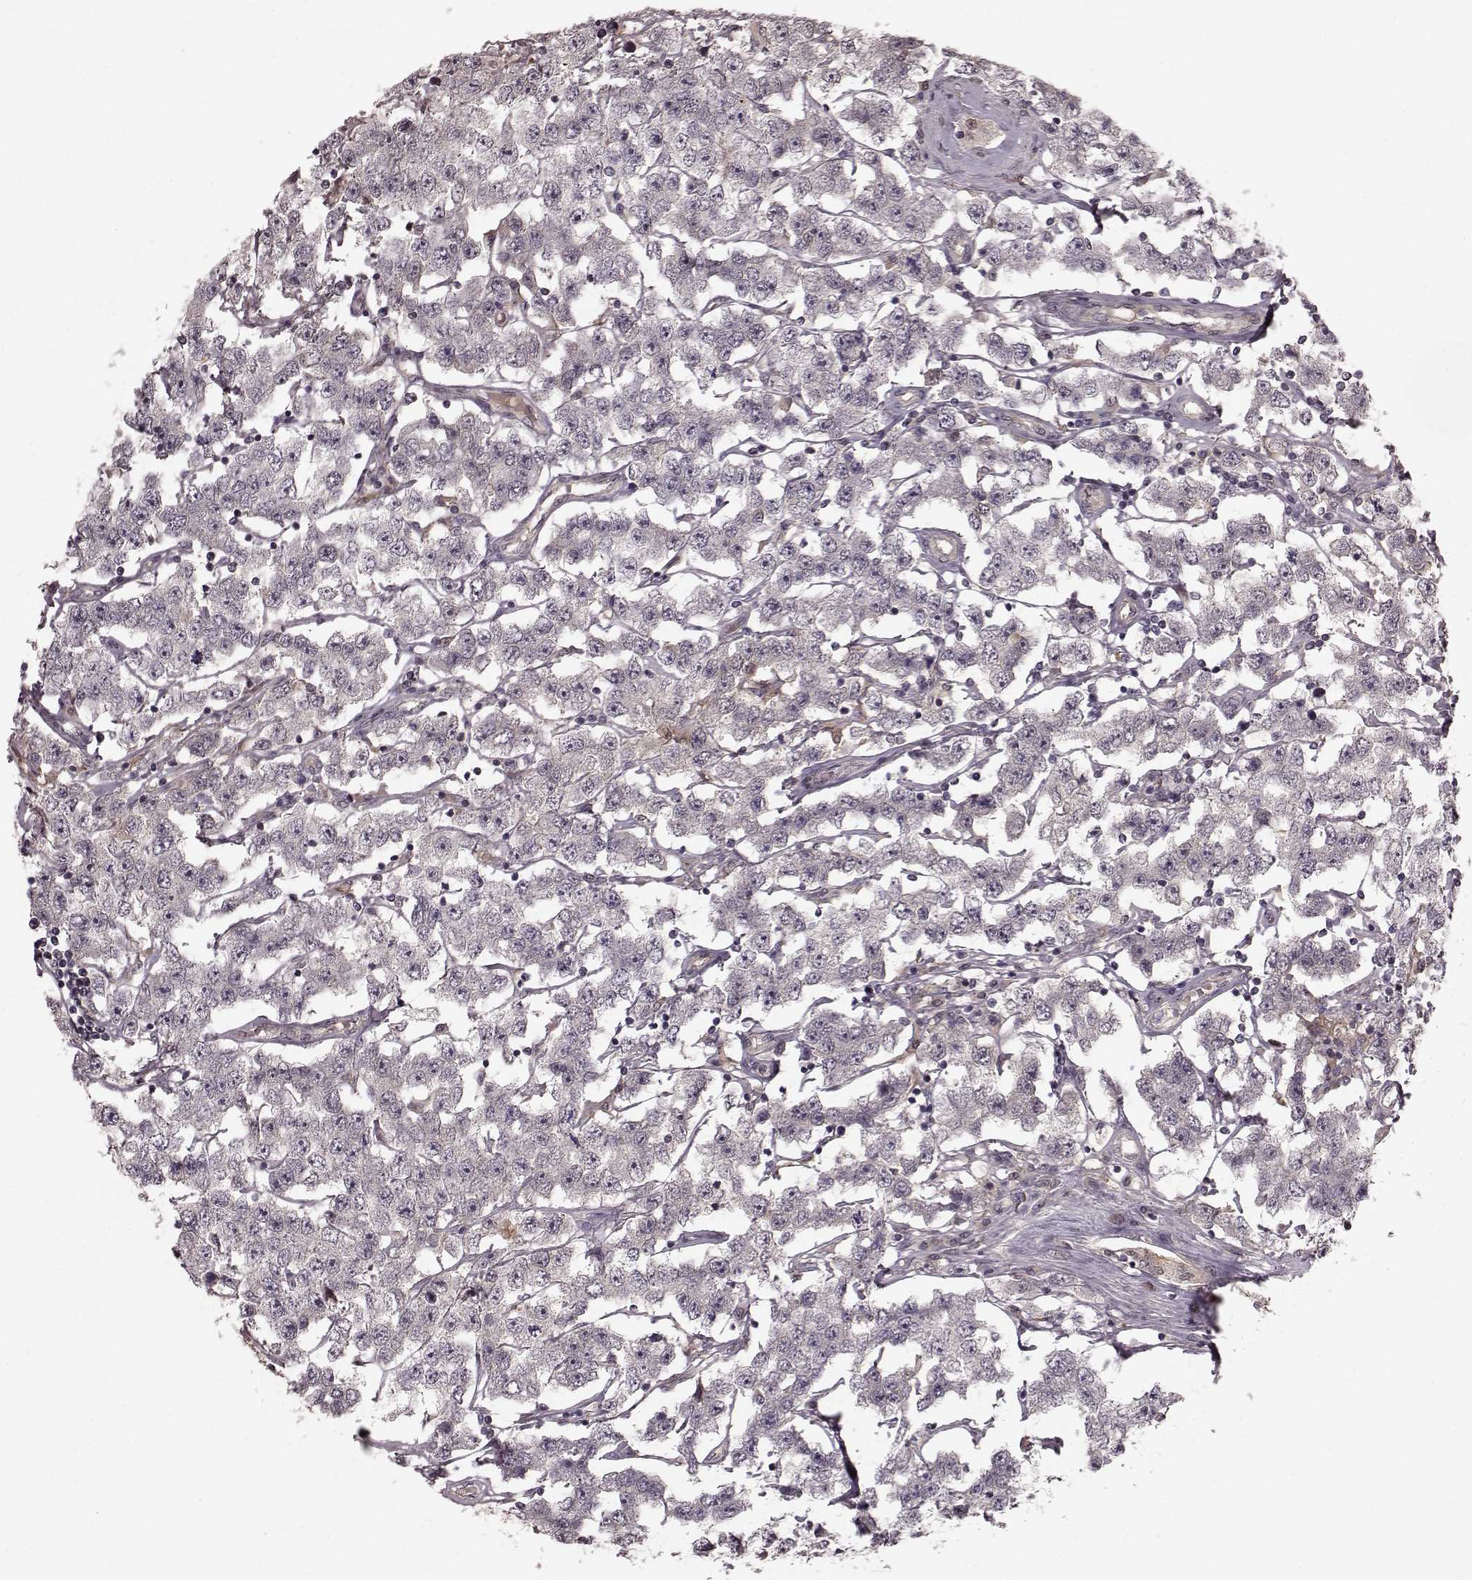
{"staining": {"intensity": "negative", "quantity": "none", "location": "none"}, "tissue": "testis cancer", "cell_type": "Tumor cells", "image_type": "cancer", "snomed": [{"axis": "morphology", "description": "Seminoma, NOS"}, {"axis": "topography", "description": "Testis"}], "caption": "This photomicrograph is of testis cancer stained with immunohistochemistry (IHC) to label a protein in brown with the nuclei are counter-stained blue. There is no positivity in tumor cells.", "gene": "GSS", "patient": {"sex": "male", "age": 52}}